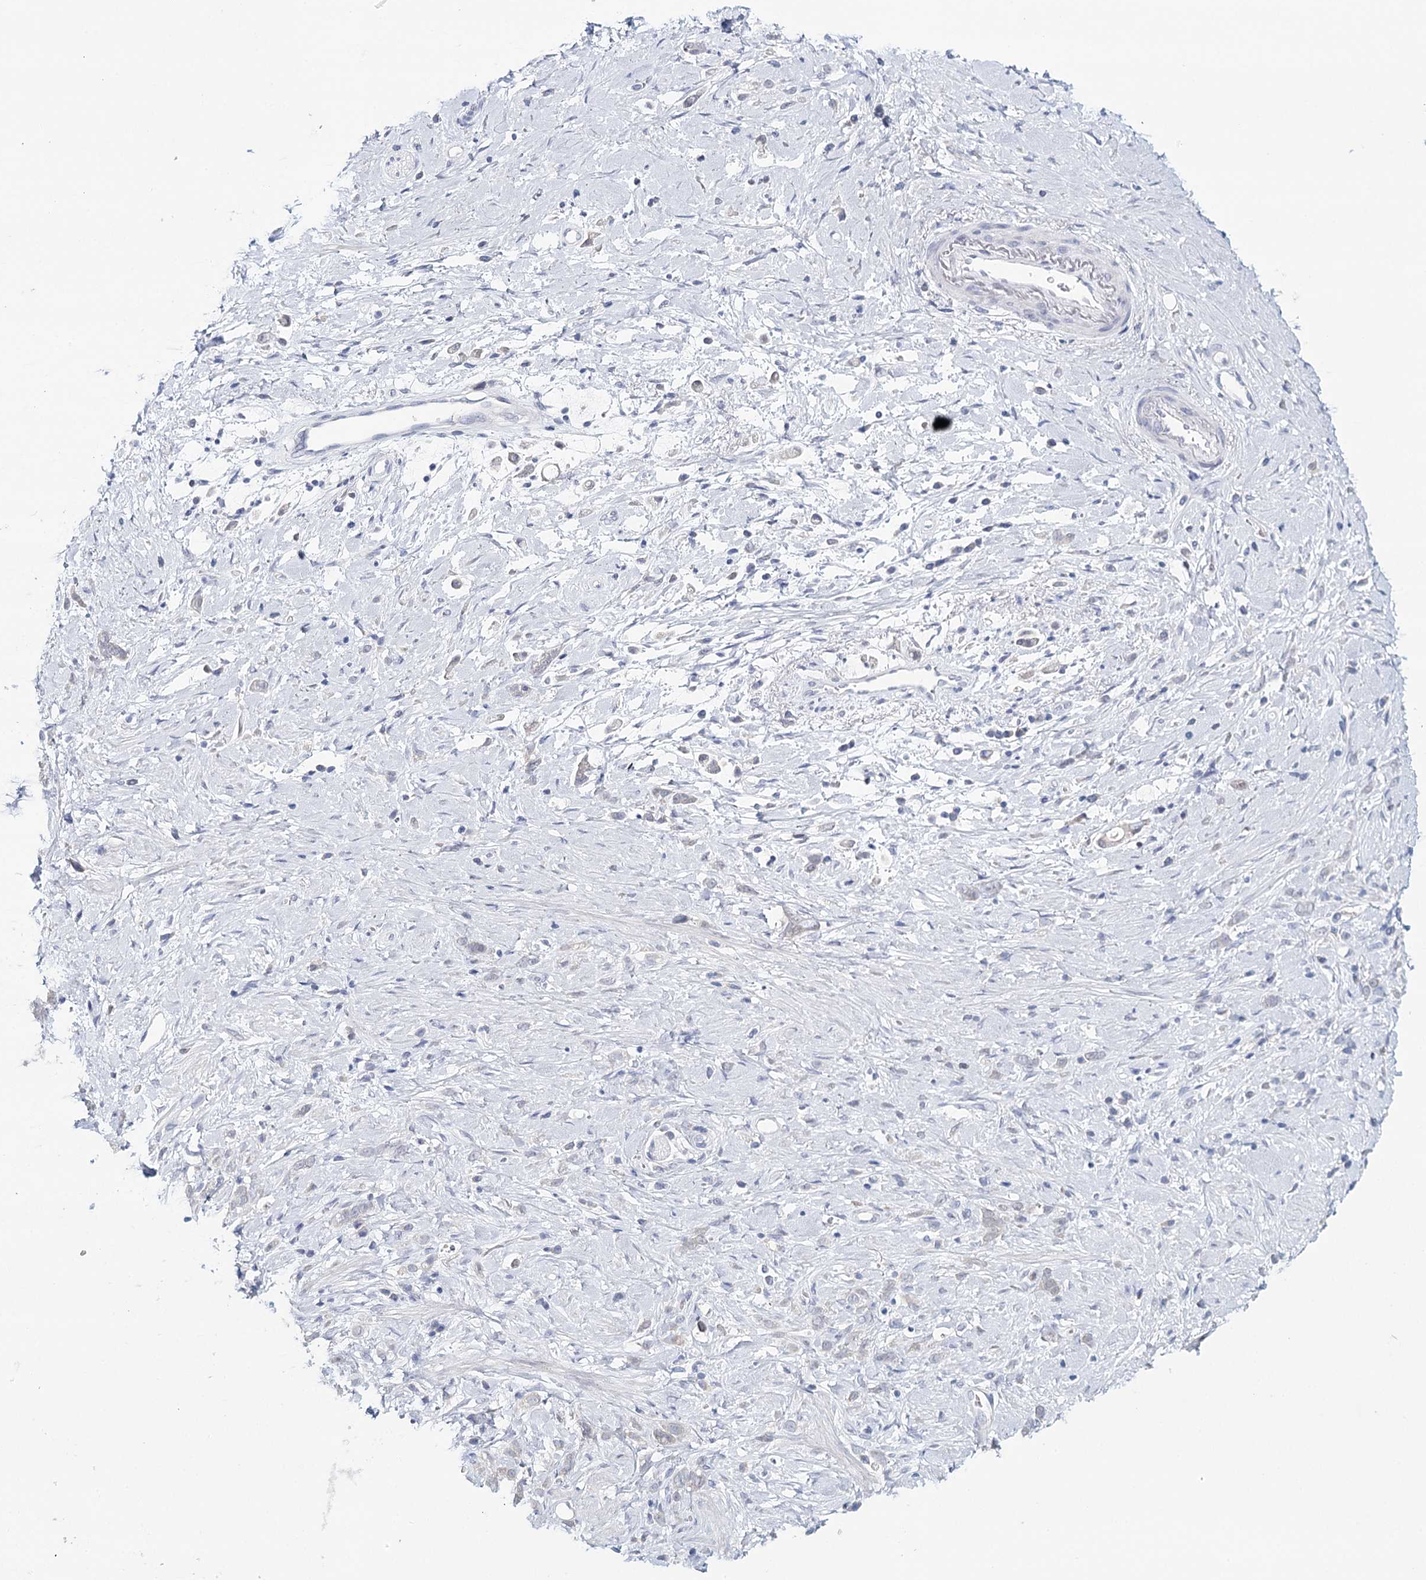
{"staining": {"intensity": "negative", "quantity": "none", "location": "none"}, "tissue": "stomach cancer", "cell_type": "Tumor cells", "image_type": "cancer", "snomed": [{"axis": "morphology", "description": "Adenocarcinoma, NOS"}, {"axis": "topography", "description": "Stomach"}], "caption": "Immunohistochemical staining of human stomach cancer exhibits no significant staining in tumor cells. Brightfield microscopy of IHC stained with DAB (brown) and hematoxylin (blue), captured at high magnification.", "gene": "HSPA4L", "patient": {"sex": "female", "age": 60}}